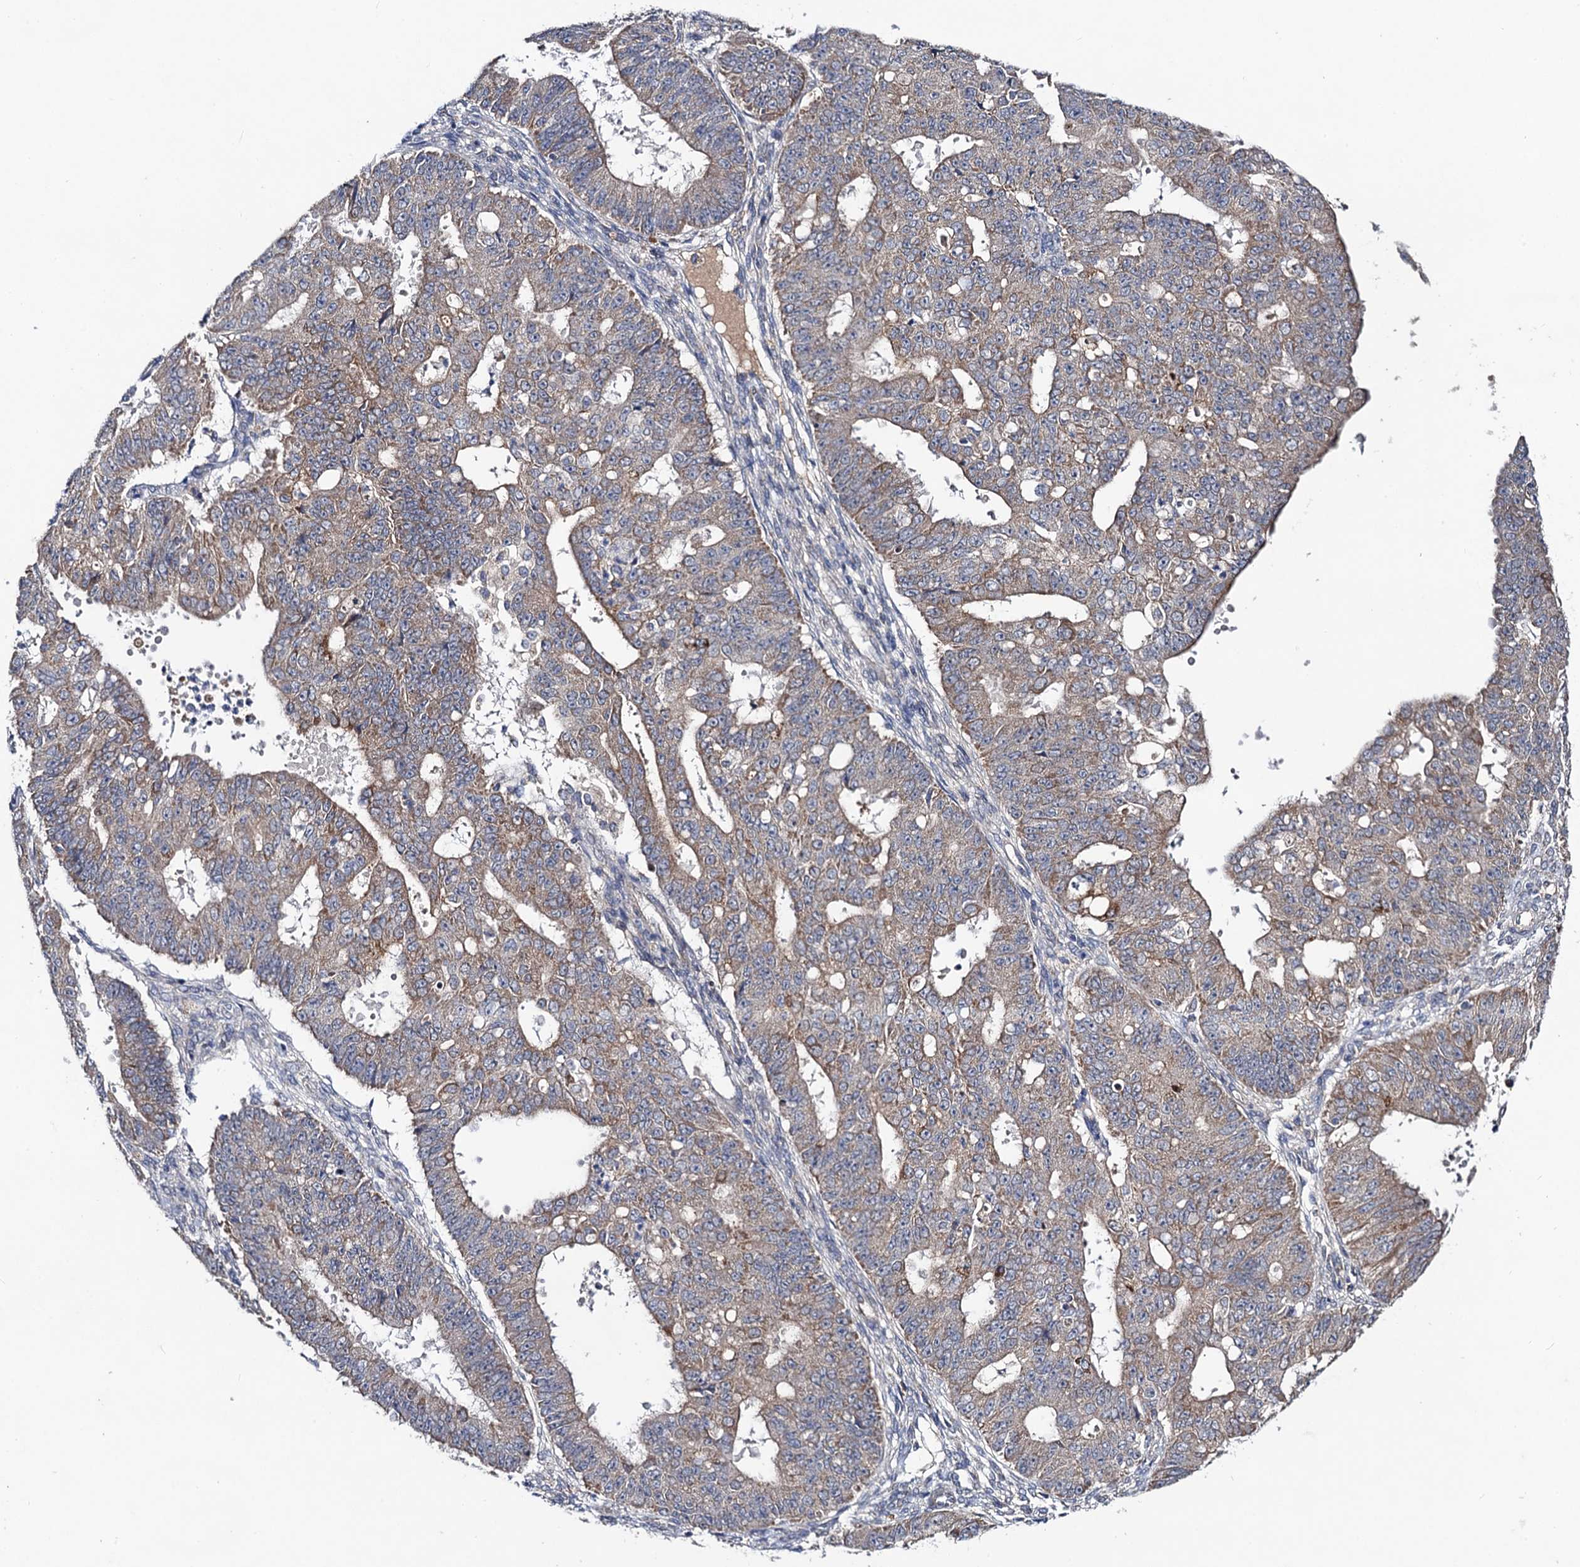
{"staining": {"intensity": "weak", "quantity": ">75%", "location": "cytoplasmic/membranous"}, "tissue": "ovarian cancer", "cell_type": "Tumor cells", "image_type": "cancer", "snomed": [{"axis": "morphology", "description": "Carcinoma, endometroid"}, {"axis": "topography", "description": "Appendix"}, {"axis": "topography", "description": "Ovary"}], "caption": "Protein positivity by immunohistochemistry displays weak cytoplasmic/membranous positivity in approximately >75% of tumor cells in ovarian endometroid carcinoma.", "gene": "VPS37D", "patient": {"sex": "female", "age": 42}}